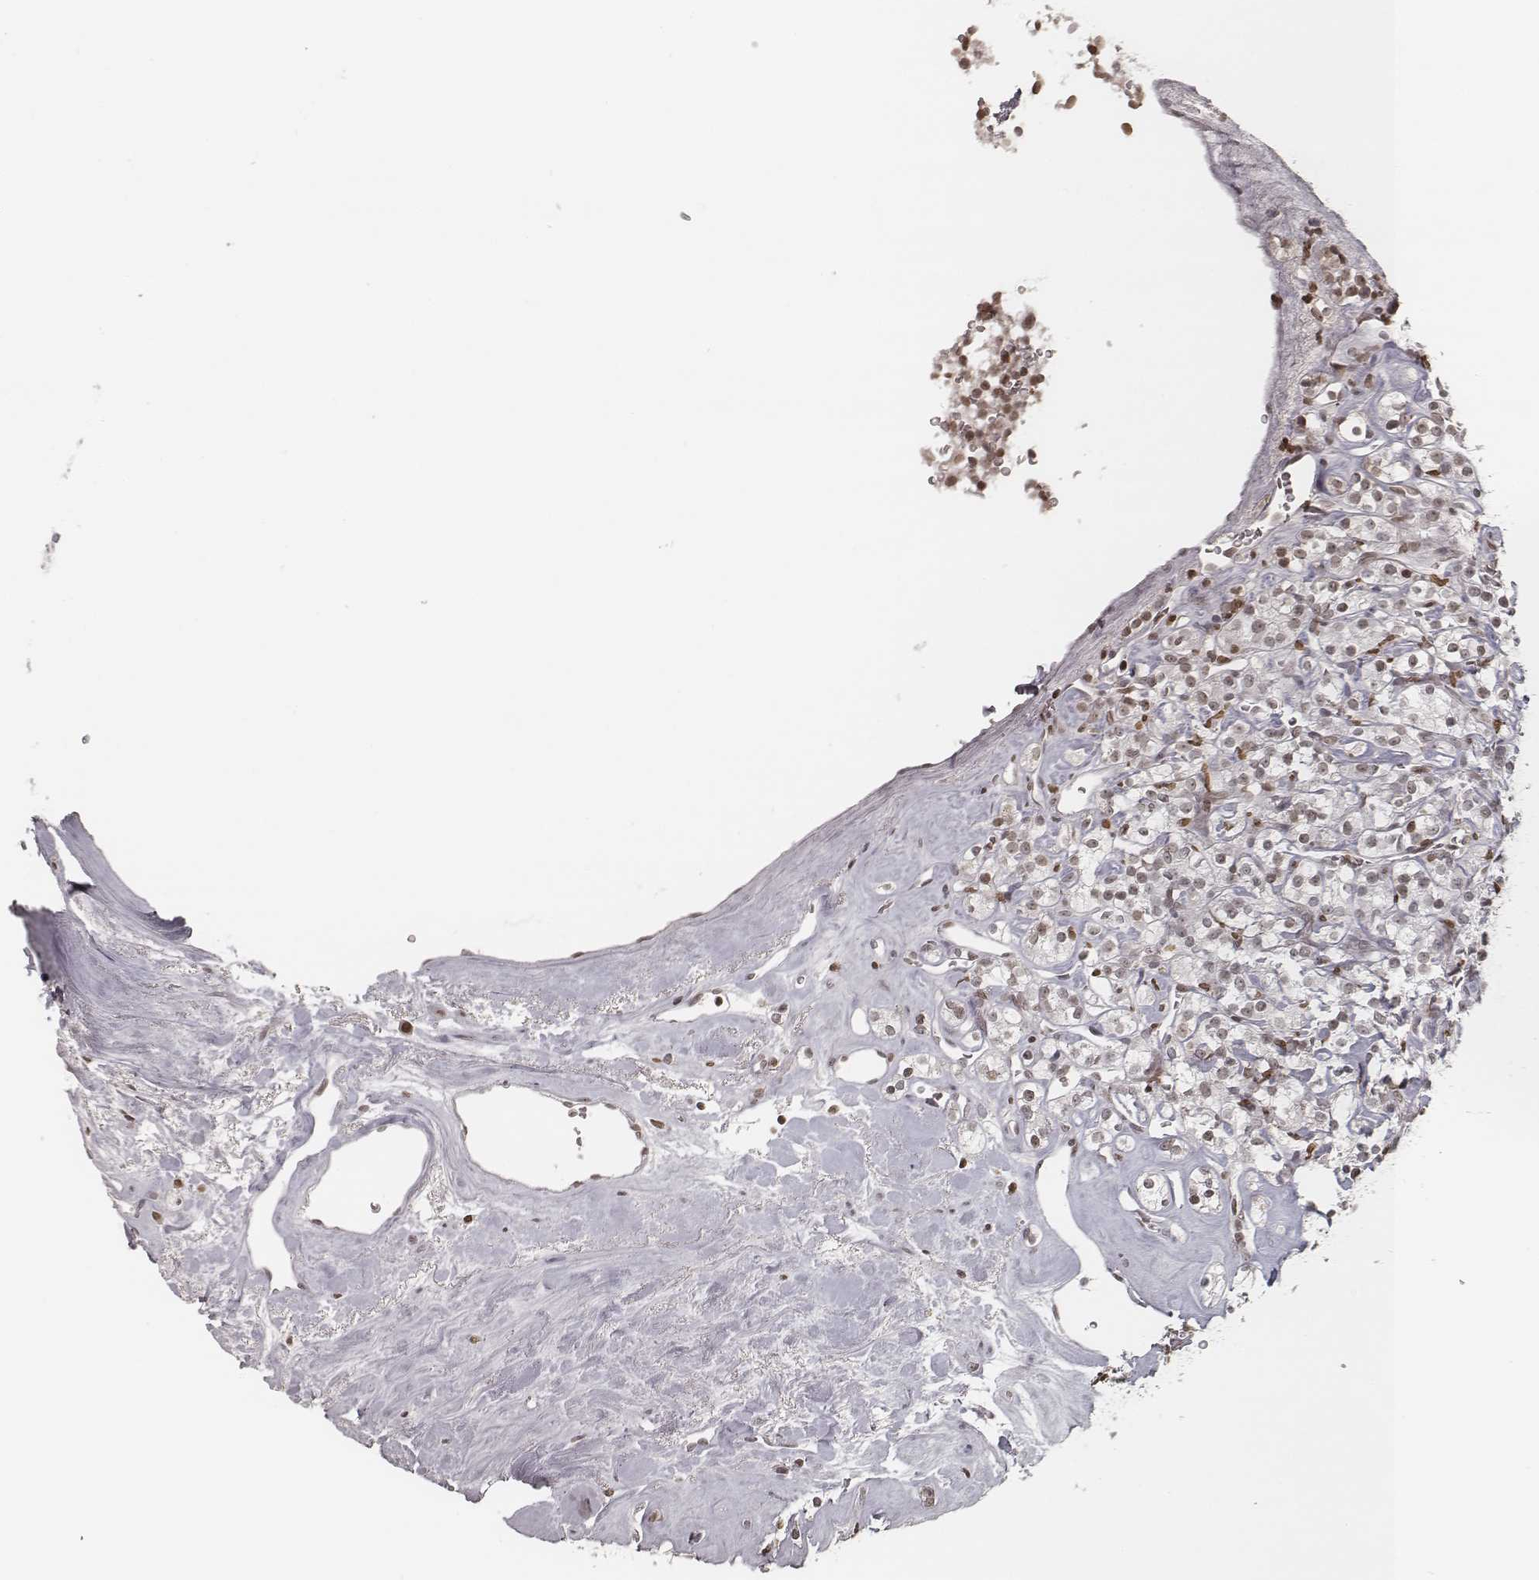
{"staining": {"intensity": "negative", "quantity": "none", "location": "none"}, "tissue": "renal cancer", "cell_type": "Tumor cells", "image_type": "cancer", "snomed": [{"axis": "morphology", "description": "Adenocarcinoma, NOS"}, {"axis": "topography", "description": "Kidney"}], "caption": "High power microscopy image of an immunohistochemistry (IHC) histopathology image of renal cancer, revealing no significant staining in tumor cells.", "gene": "HMGA2", "patient": {"sex": "male", "age": 77}}